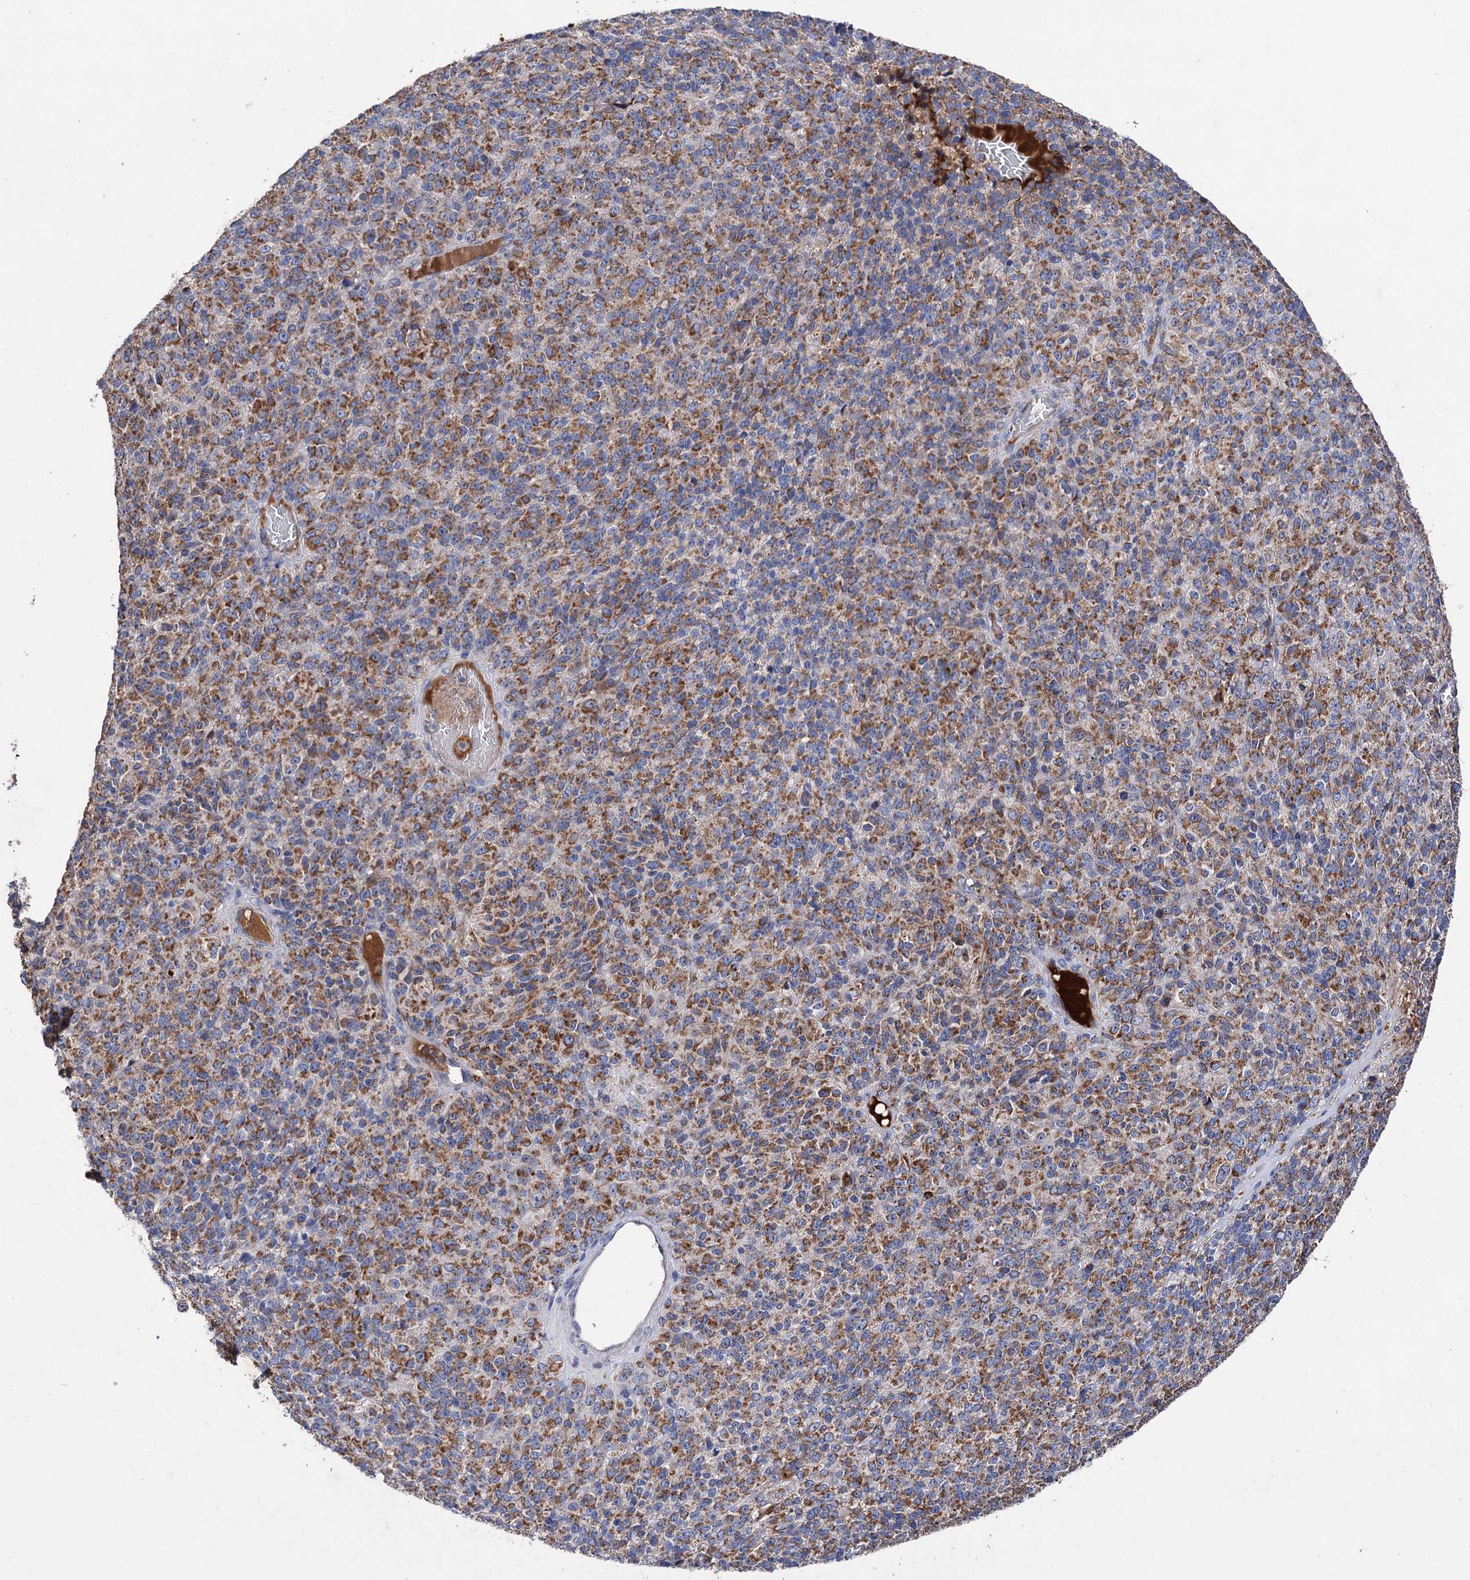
{"staining": {"intensity": "moderate", "quantity": ">75%", "location": "cytoplasmic/membranous"}, "tissue": "melanoma", "cell_type": "Tumor cells", "image_type": "cancer", "snomed": [{"axis": "morphology", "description": "Malignant melanoma, Metastatic site"}, {"axis": "topography", "description": "Brain"}], "caption": "Melanoma stained with a protein marker exhibits moderate staining in tumor cells.", "gene": "CLPB", "patient": {"sex": "female", "age": 56}}